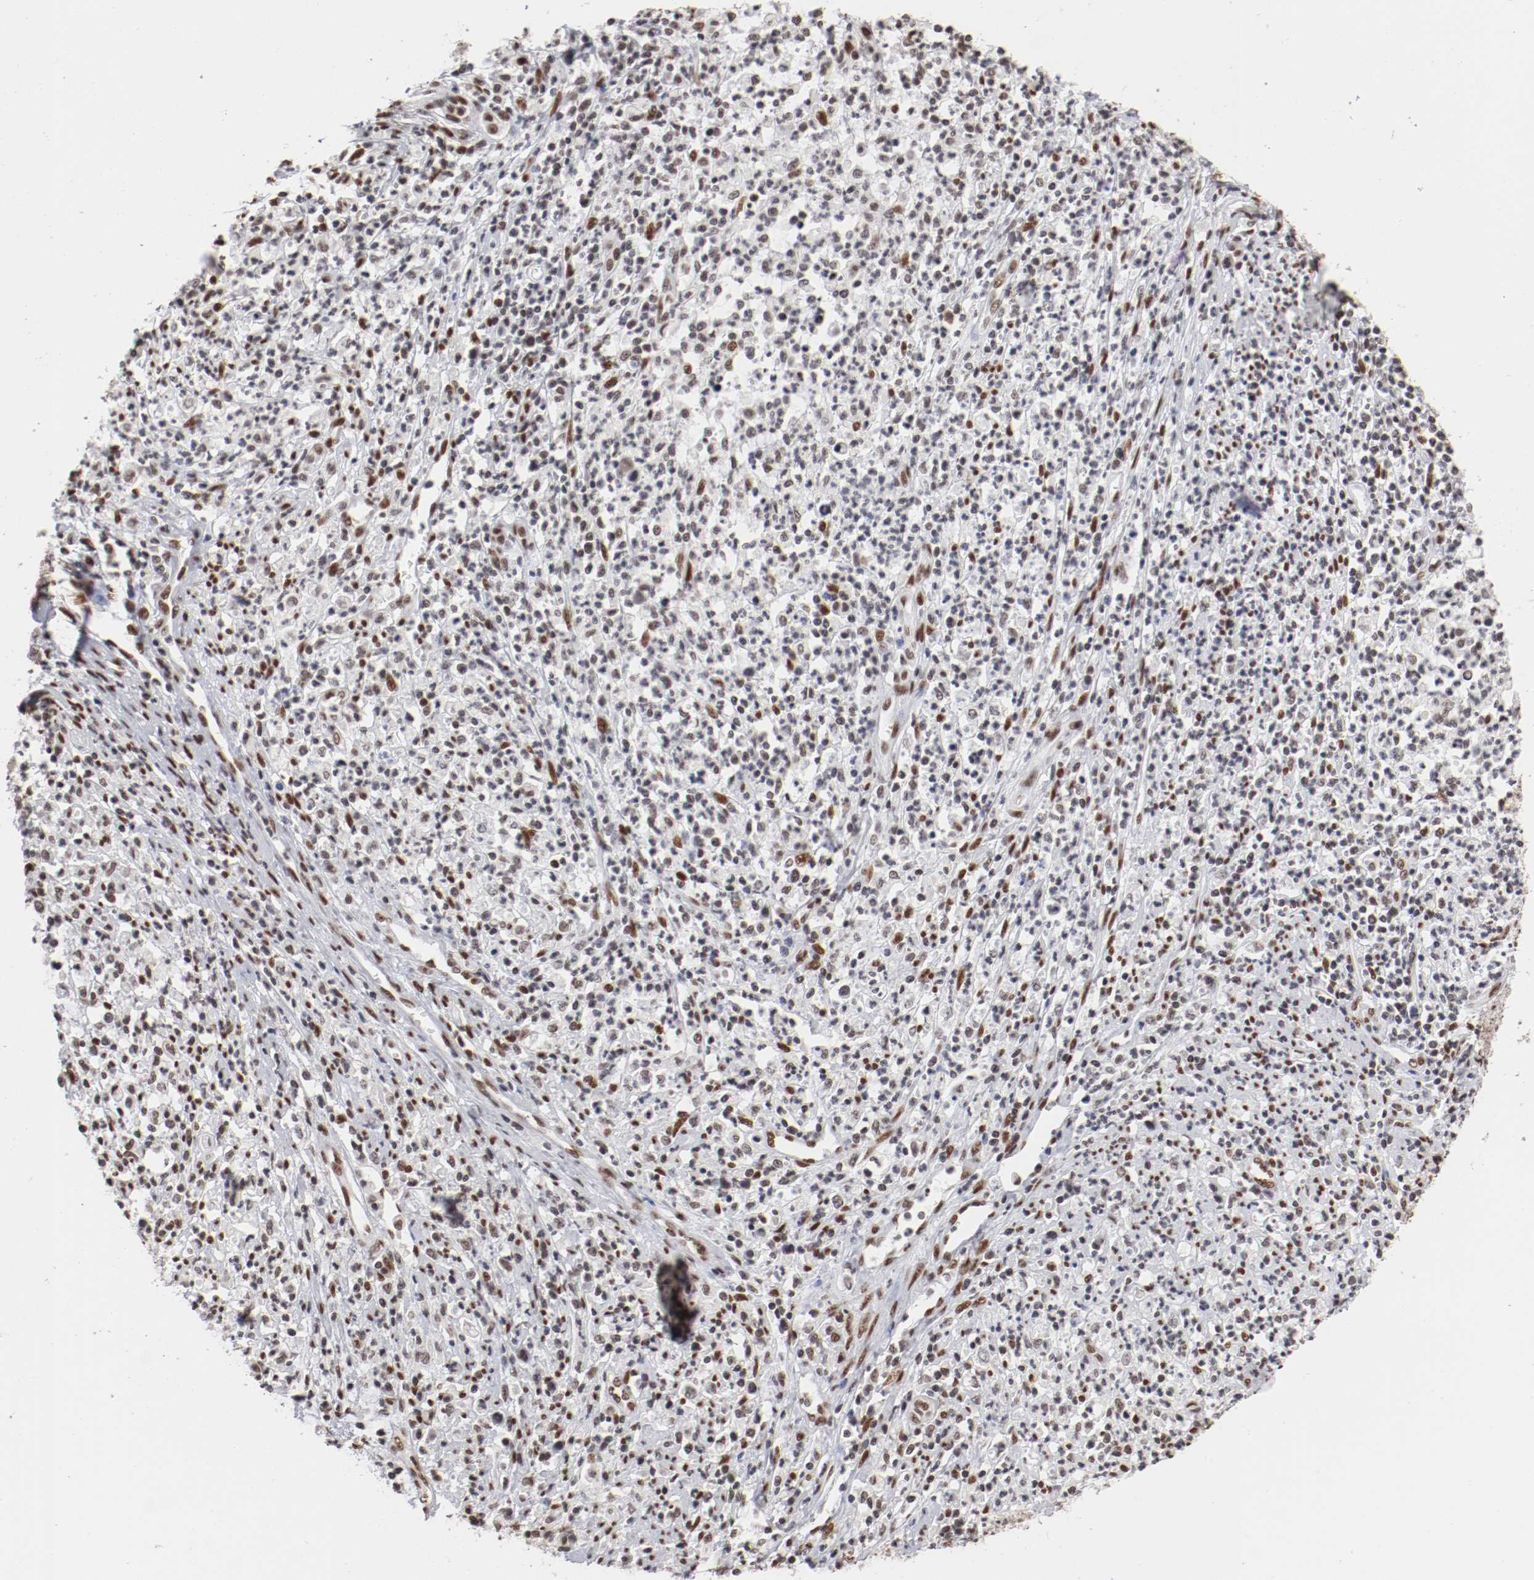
{"staining": {"intensity": "moderate", "quantity": ">75%", "location": "nuclear"}, "tissue": "cervical cancer", "cell_type": "Tumor cells", "image_type": "cancer", "snomed": [{"axis": "morphology", "description": "Adenocarcinoma, NOS"}, {"axis": "topography", "description": "Cervix"}], "caption": "IHC histopathology image of human cervical cancer (adenocarcinoma) stained for a protein (brown), which reveals medium levels of moderate nuclear staining in approximately >75% of tumor cells.", "gene": "TP53BP1", "patient": {"sex": "female", "age": 36}}